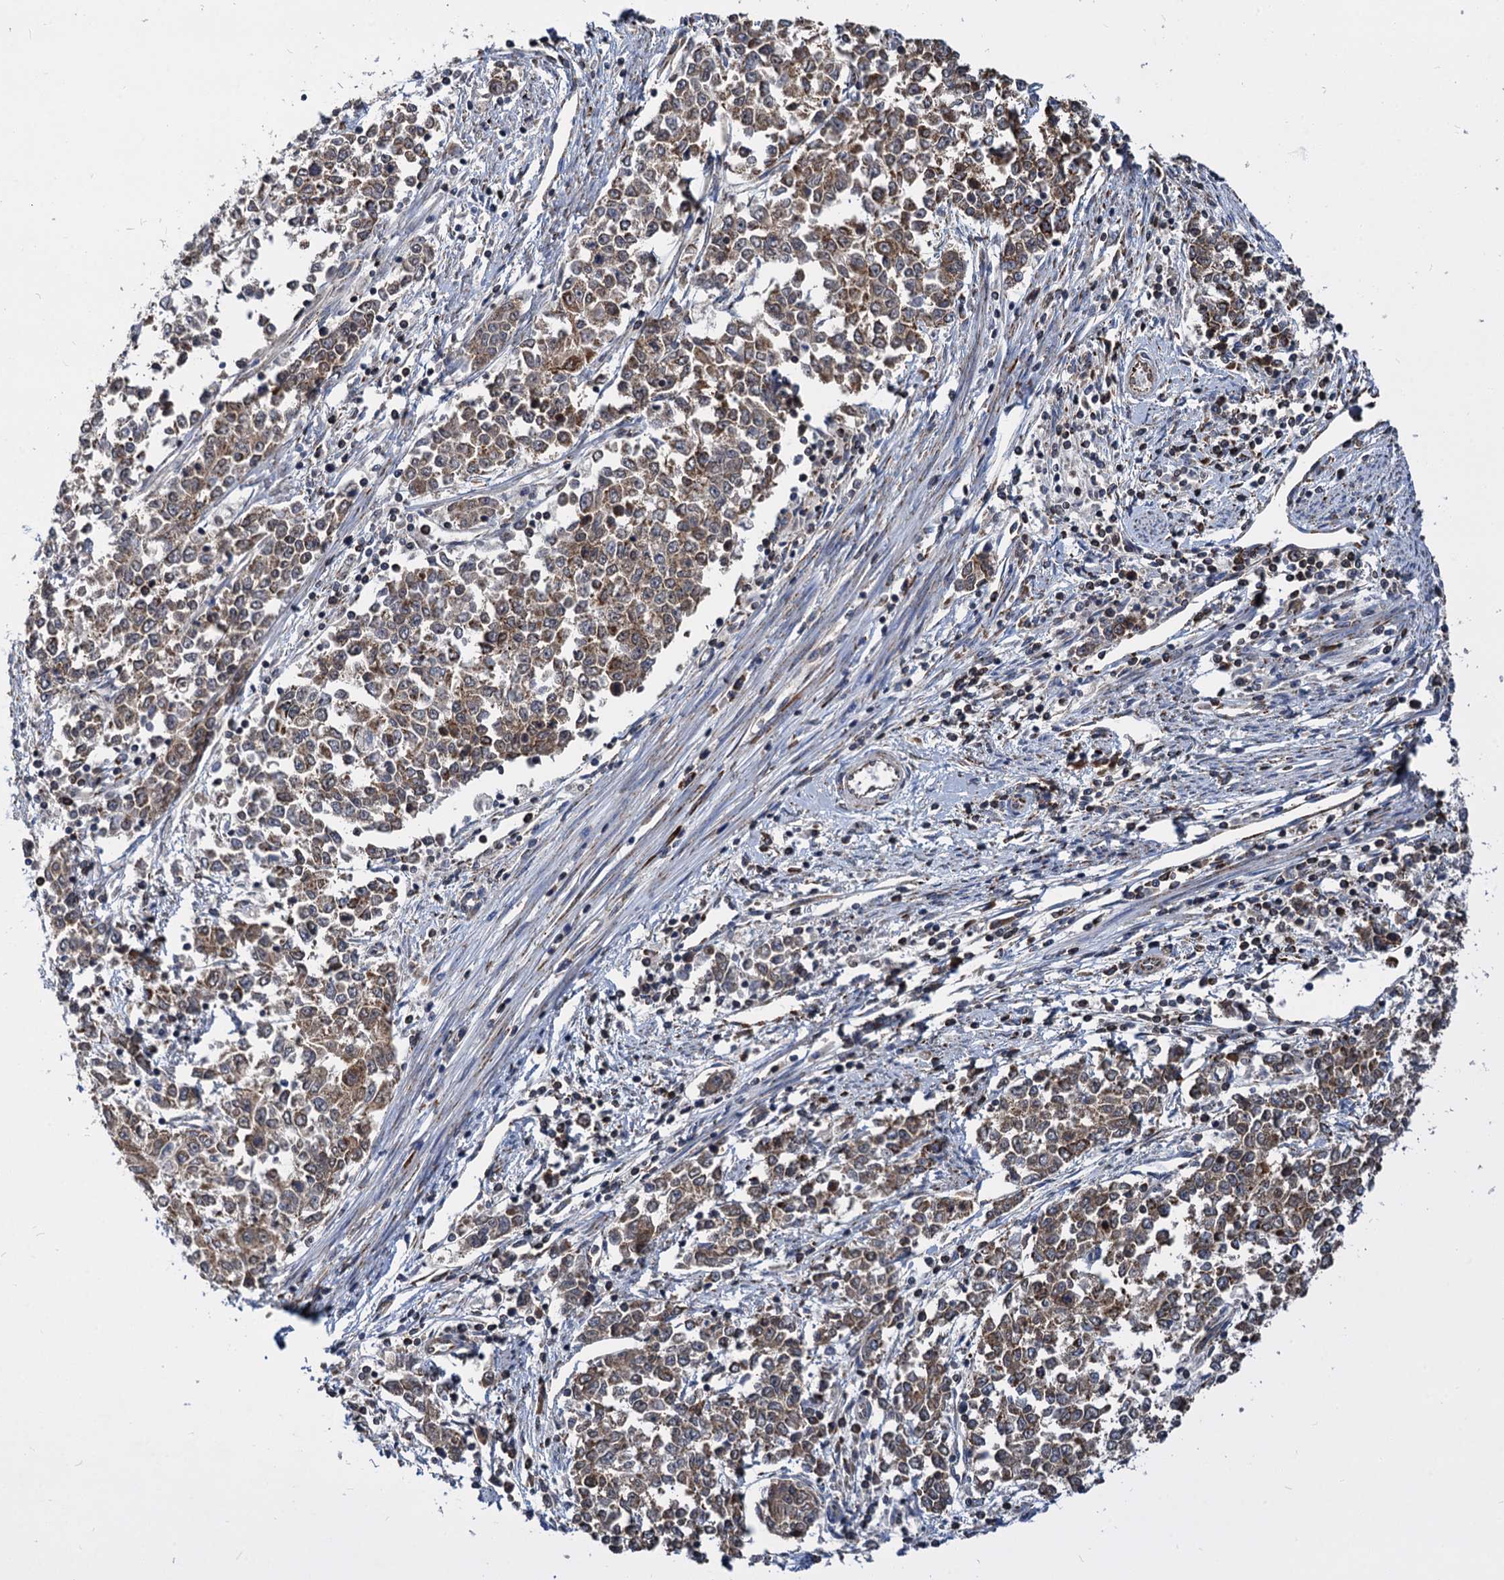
{"staining": {"intensity": "moderate", "quantity": "25%-75%", "location": "cytoplasmic/membranous"}, "tissue": "endometrial cancer", "cell_type": "Tumor cells", "image_type": "cancer", "snomed": [{"axis": "morphology", "description": "Adenocarcinoma, NOS"}, {"axis": "topography", "description": "Endometrium"}], "caption": "Tumor cells show medium levels of moderate cytoplasmic/membranous positivity in approximately 25%-75% of cells in human endometrial cancer (adenocarcinoma).", "gene": "TIMM10", "patient": {"sex": "female", "age": 50}}